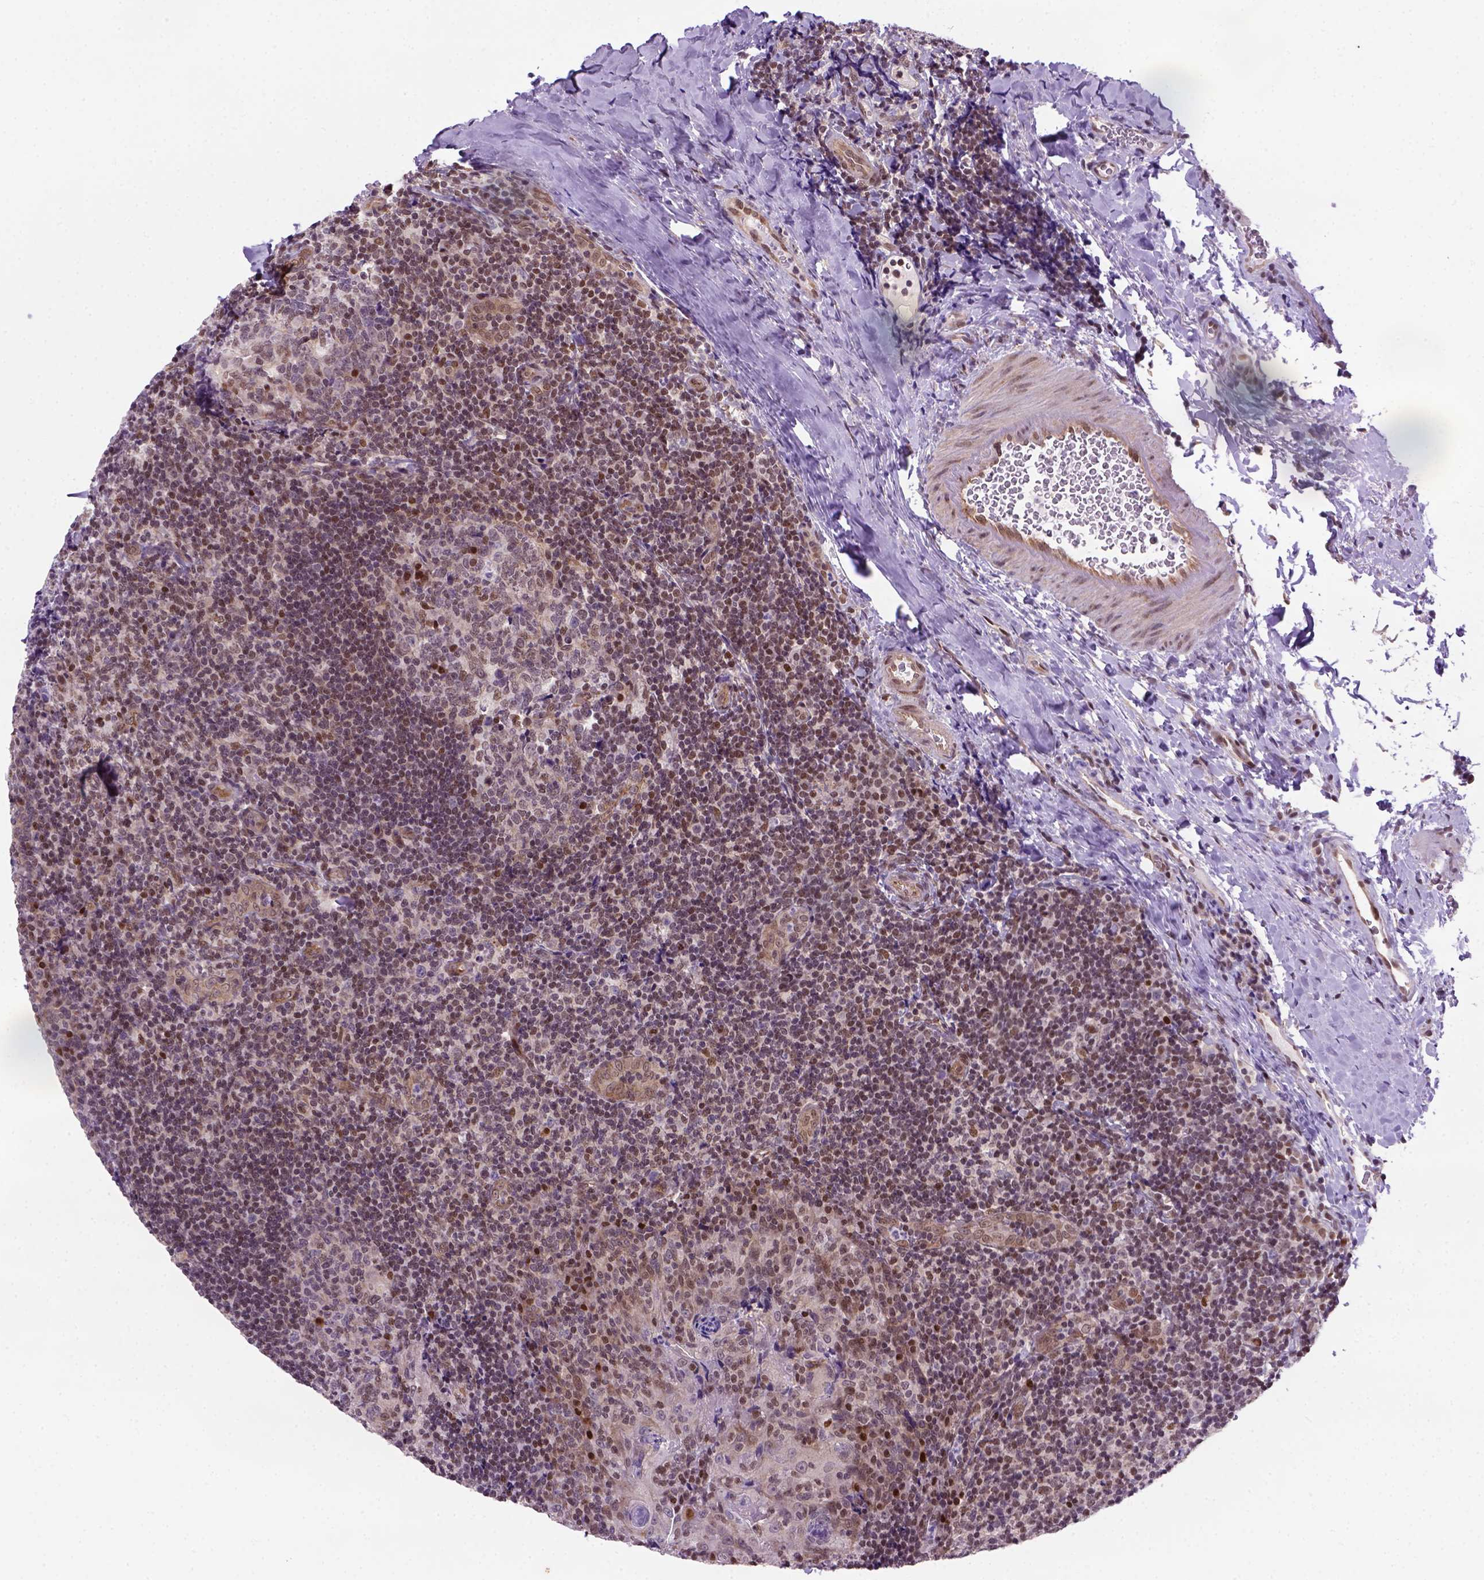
{"staining": {"intensity": "weak", "quantity": "<25%", "location": "nuclear"}, "tissue": "tonsil", "cell_type": "Germinal center cells", "image_type": "normal", "snomed": [{"axis": "morphology", "description": "Normal tissue, NOS"}, {"axis": "topography", "description": "Tonsil"}], "caption": "A high-resolution image shows immunohistochemistry staining of normal tonsil, which demonstrates no significant expression in germinal center cells. The staining is performed using DAB brown chromogen with nuclei counter-stained in using hematoxylin.", "gene": "MGMT", "patient": {"sex": "male", "age": 17}}